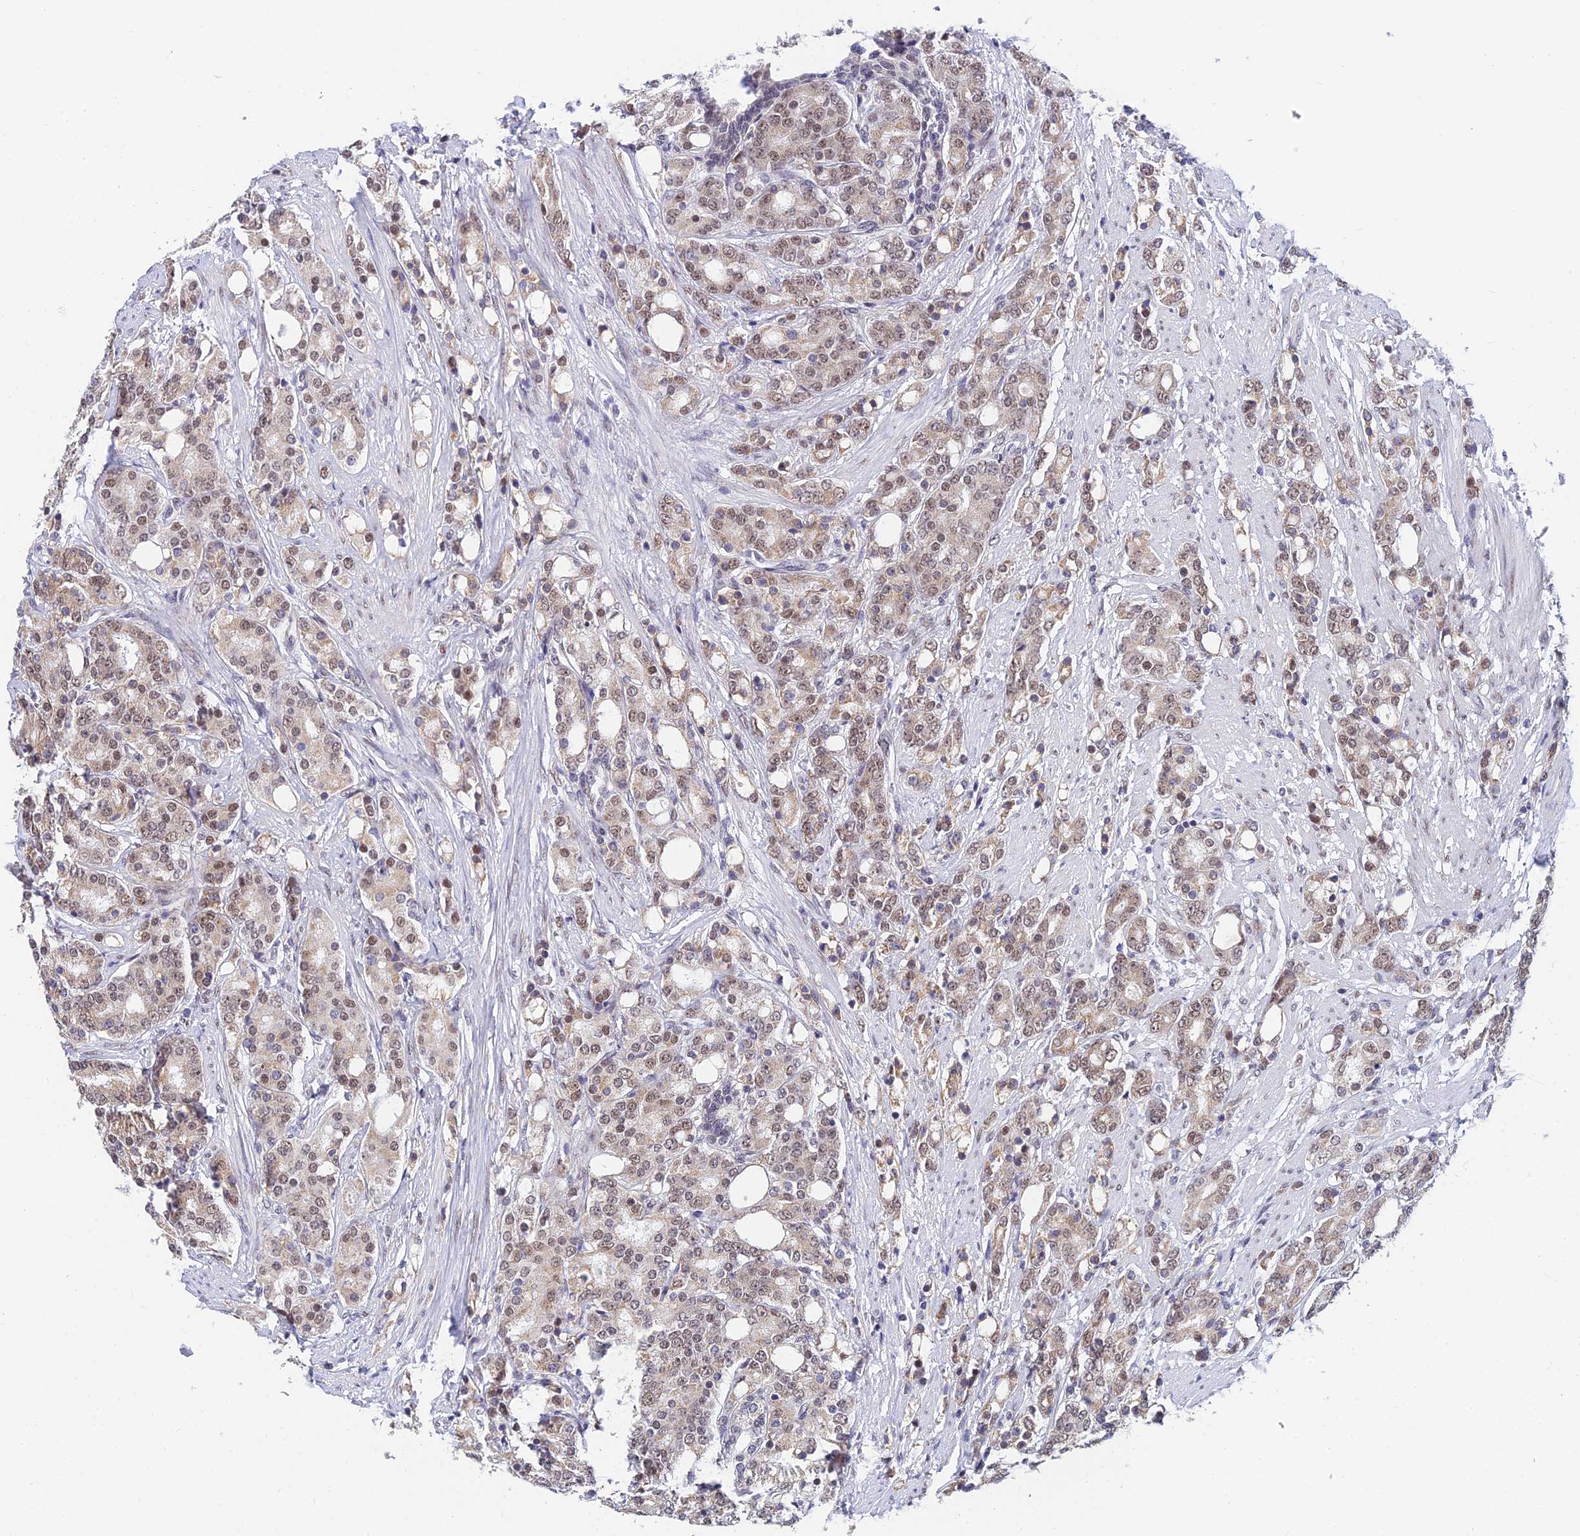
{"staining": {"intensity": "weak", "quantity": ">75%", "location": "cytoplasmic/membranous,nuclear"}, "tissue": "prostate cancer", "cell_type": "Tumor cells", "image_type": "cancer", "snomed": [{"axis": "morphology", "description": "Adenocarcinoma, High grade"}, {"axis": "topography", "description": "Prostate"}], "caption": "Prostate cancer stained with DAB (3,3'-diaminobenzidine) immunohistochemistry (IHC) demonstrates low levels of weak cytoplasmic/membranous and nuclear positivity in approximately >75% of tumor cells. (DAB (3,3'-diaminobenzidine) IHC with brightfield microscopy, high magnification).", "gene": "C2orf49", "patient": {"sex": "male", "age": 62}}